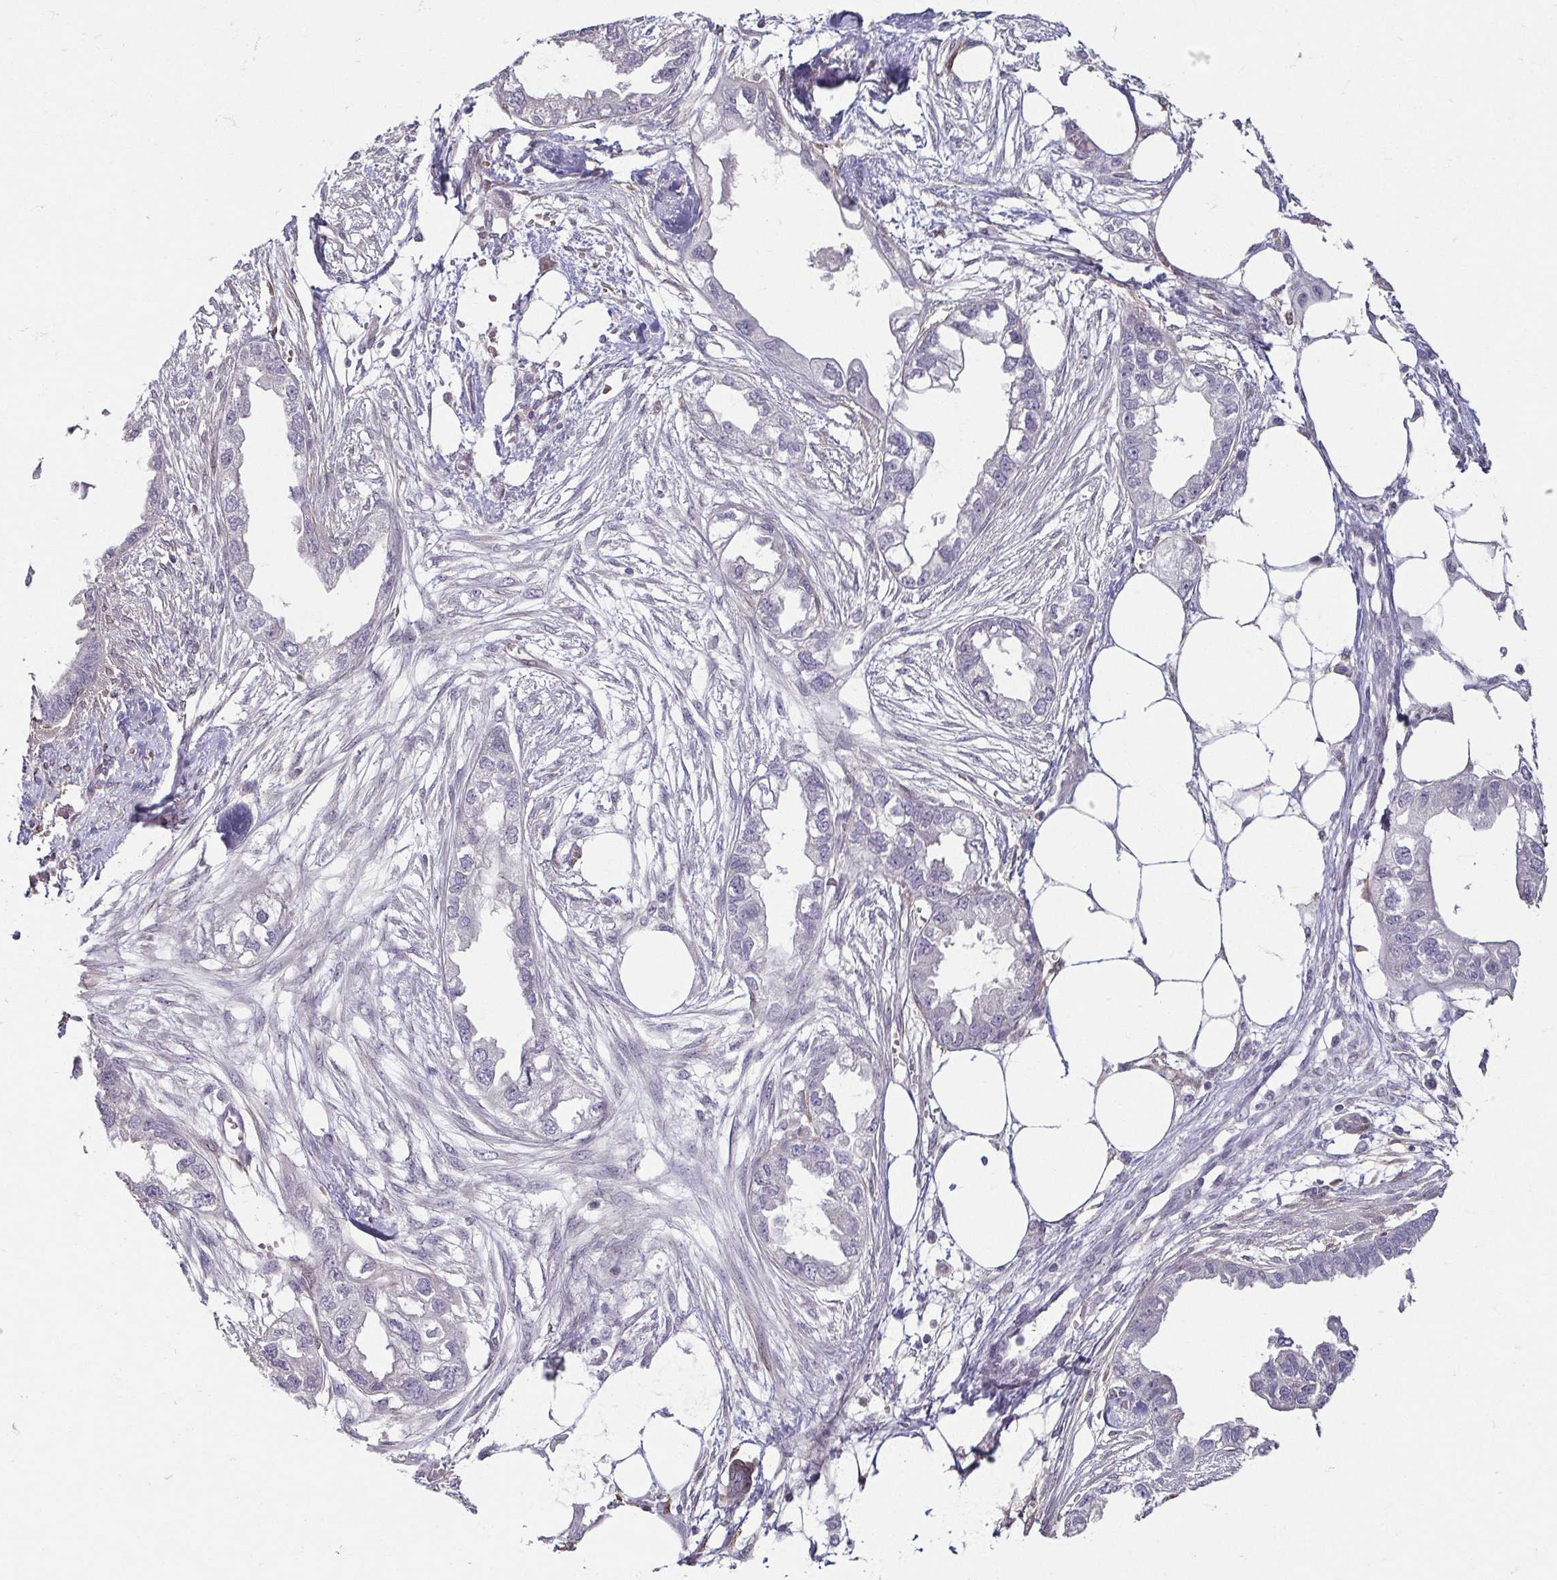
{"staining": {"intensity": "negative", "quantity": "none", "location": "none"}, "tissue": "endometrial cancer", "cell_type": "Tumor cells", "image_type": "cancer", "snomed": [{"axis": "morphology", "description": "Adenocarcinoma, NOS"}, {"axis": "morphology", "description": "Adenocarcinoma, metastatic, NOS"}, {"axis": "topography", "description": "Adipose tissue"}, {"axis": "topography", "description": "Endometrium"}], "caption": "High magnification brightfield microscopy of endometrial cancer stained with DAB (3,3'-diaminobenzidine) (brown) and counterstained with hematoxylin (blue): tumor cells show no significant expression. The staining was performed using DAB (3,3'-diaminobenzidine) to visualize the protein expression in brown, while the nuclei were stained in blue with hematoxylin (Magnification: 20x).", "gene": "HOPX", "patient": {"sex": "female", "age": 67}}